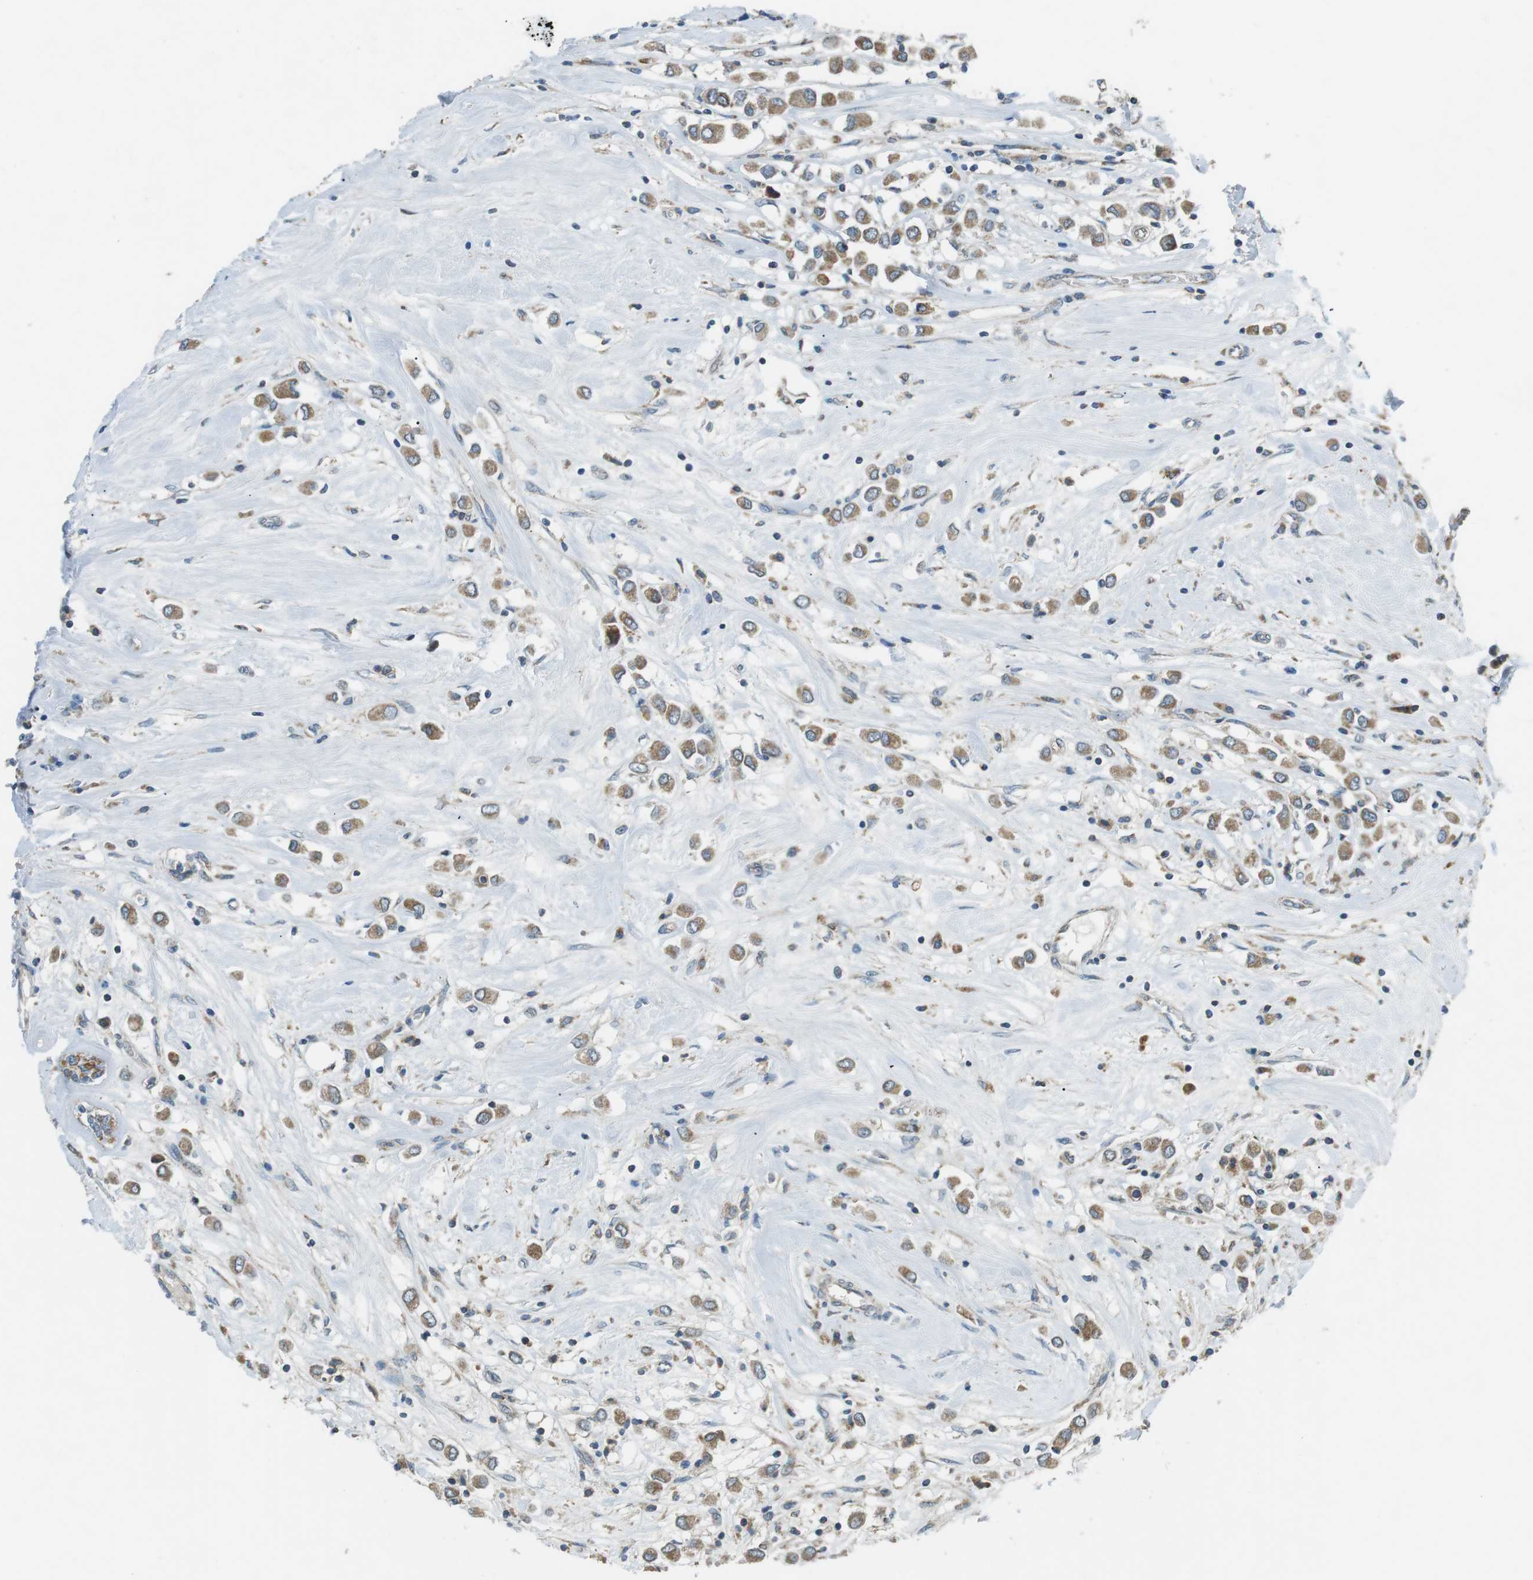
{"staining": {"intensity": "moderate", "quantity": ">75%", "location": "cytoplasmic/membranous"}, "tissue": "breast cancer", "cell_type": "Tumor cells", "image_type": "cancer", "snomed": [{"axis": "morphology", "description": "Duct carcinoma"}, {"axis": "topography", "description": "Breast"}], "caption": "High-magnification brightfield microscopy of breast cancer stained with DAB (brown) and counterstained with hematoxylin (blue). tumor cells exhibit moderate cytoplasmic/membranous staining is seen in about>75% of cells. The staining was performed using DAB (3,3'-diaminobenzidine) to visualize the protein expression in brown, while the nuclei were stained in blue with hematoxylin (Magnification: 20x).", "gene": "BACE1", "patient": {"sex": "female", "age": 61}}